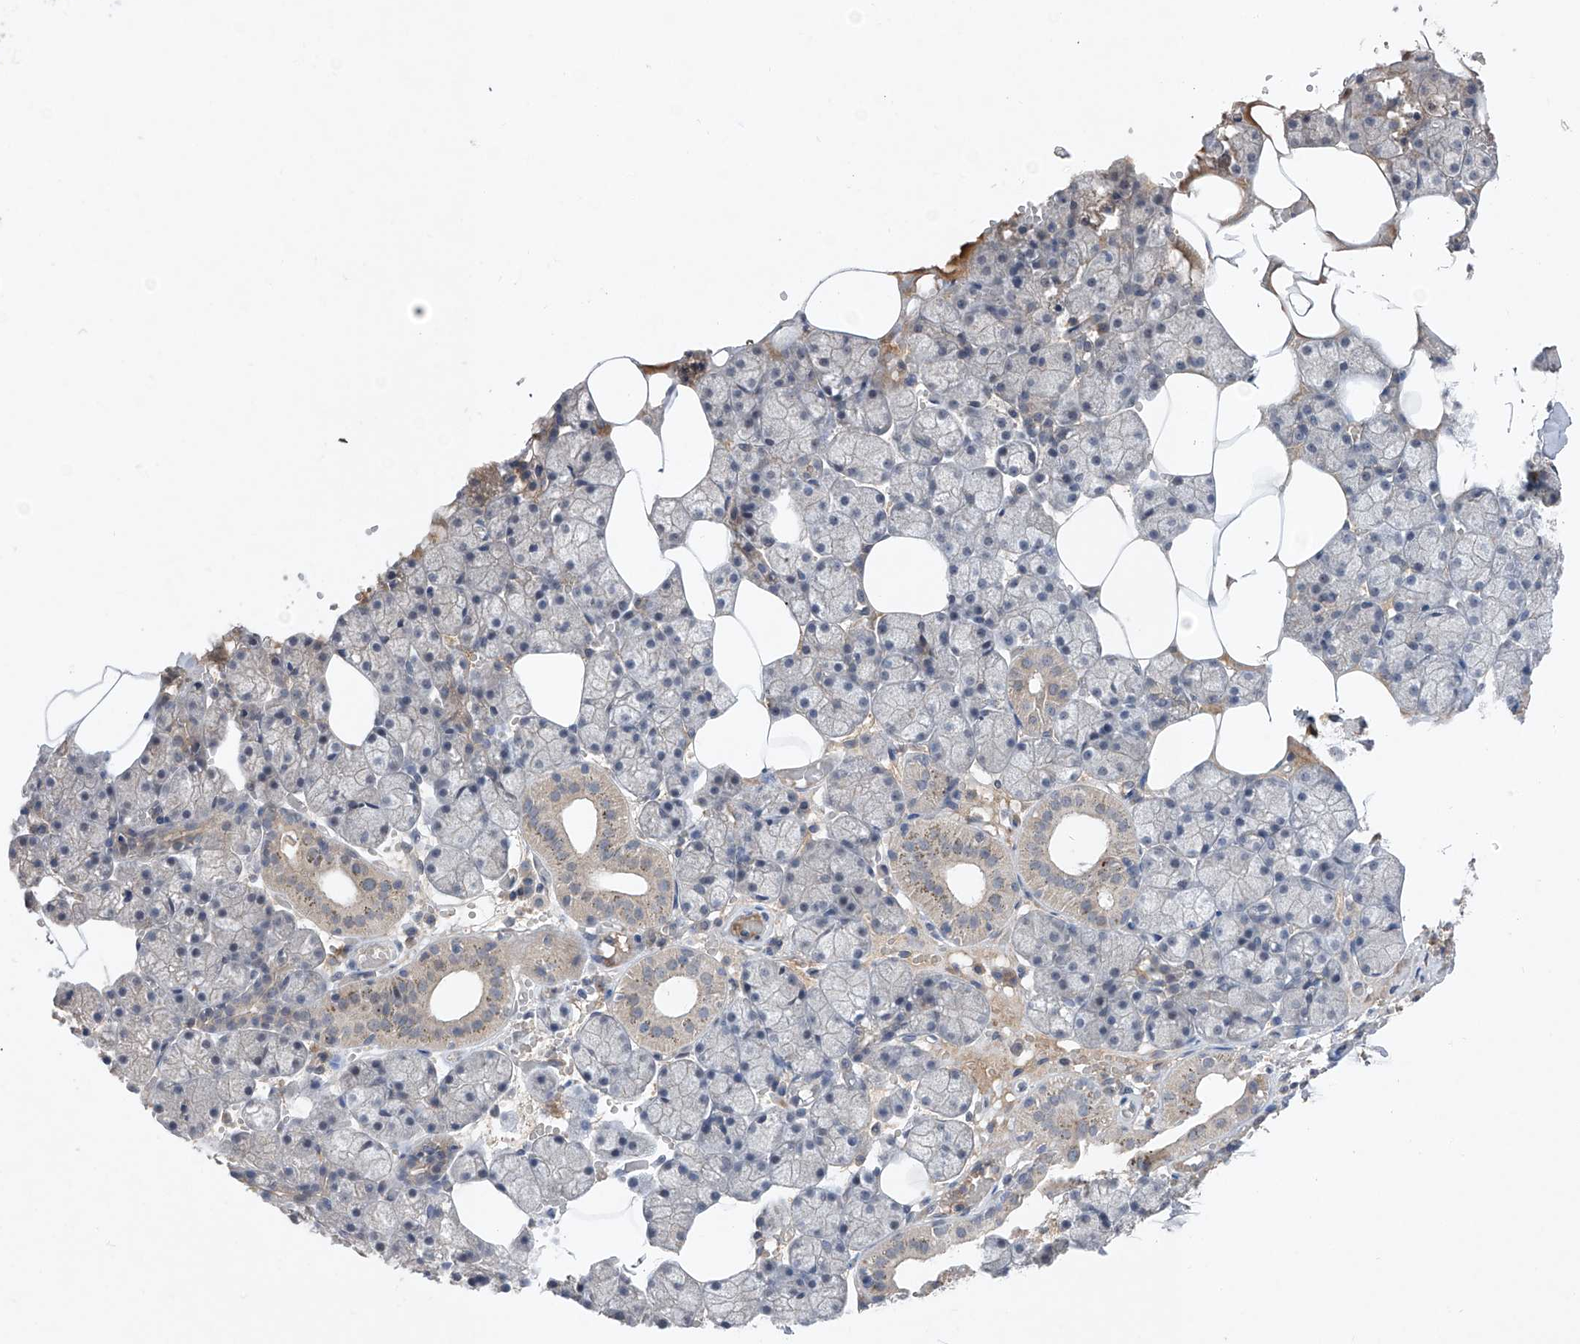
{"staining": {"intensity": "moderate", "quantity": "<25%", "location": "cytoplasmic/membranous"}, "tissue": "salivary gland", "cell_type": "Glandular cells", "image_type": "normal", "snomed": [{"axis": "morphology", "description": "Normal tissue, NOS"}, {"axis": "topography", "description": "Salivary gland"}], "caption": "Immunohistochemical staining of normal human salivary gland reveals low levels of moderate cytoplasmic/membranous staining in approximately <25% of glandular cells. The protein is shown in brown color, while the nuclei are stained blue.", "gene": "FAM135A", "patient": {"sex": "male", "age": 62}}